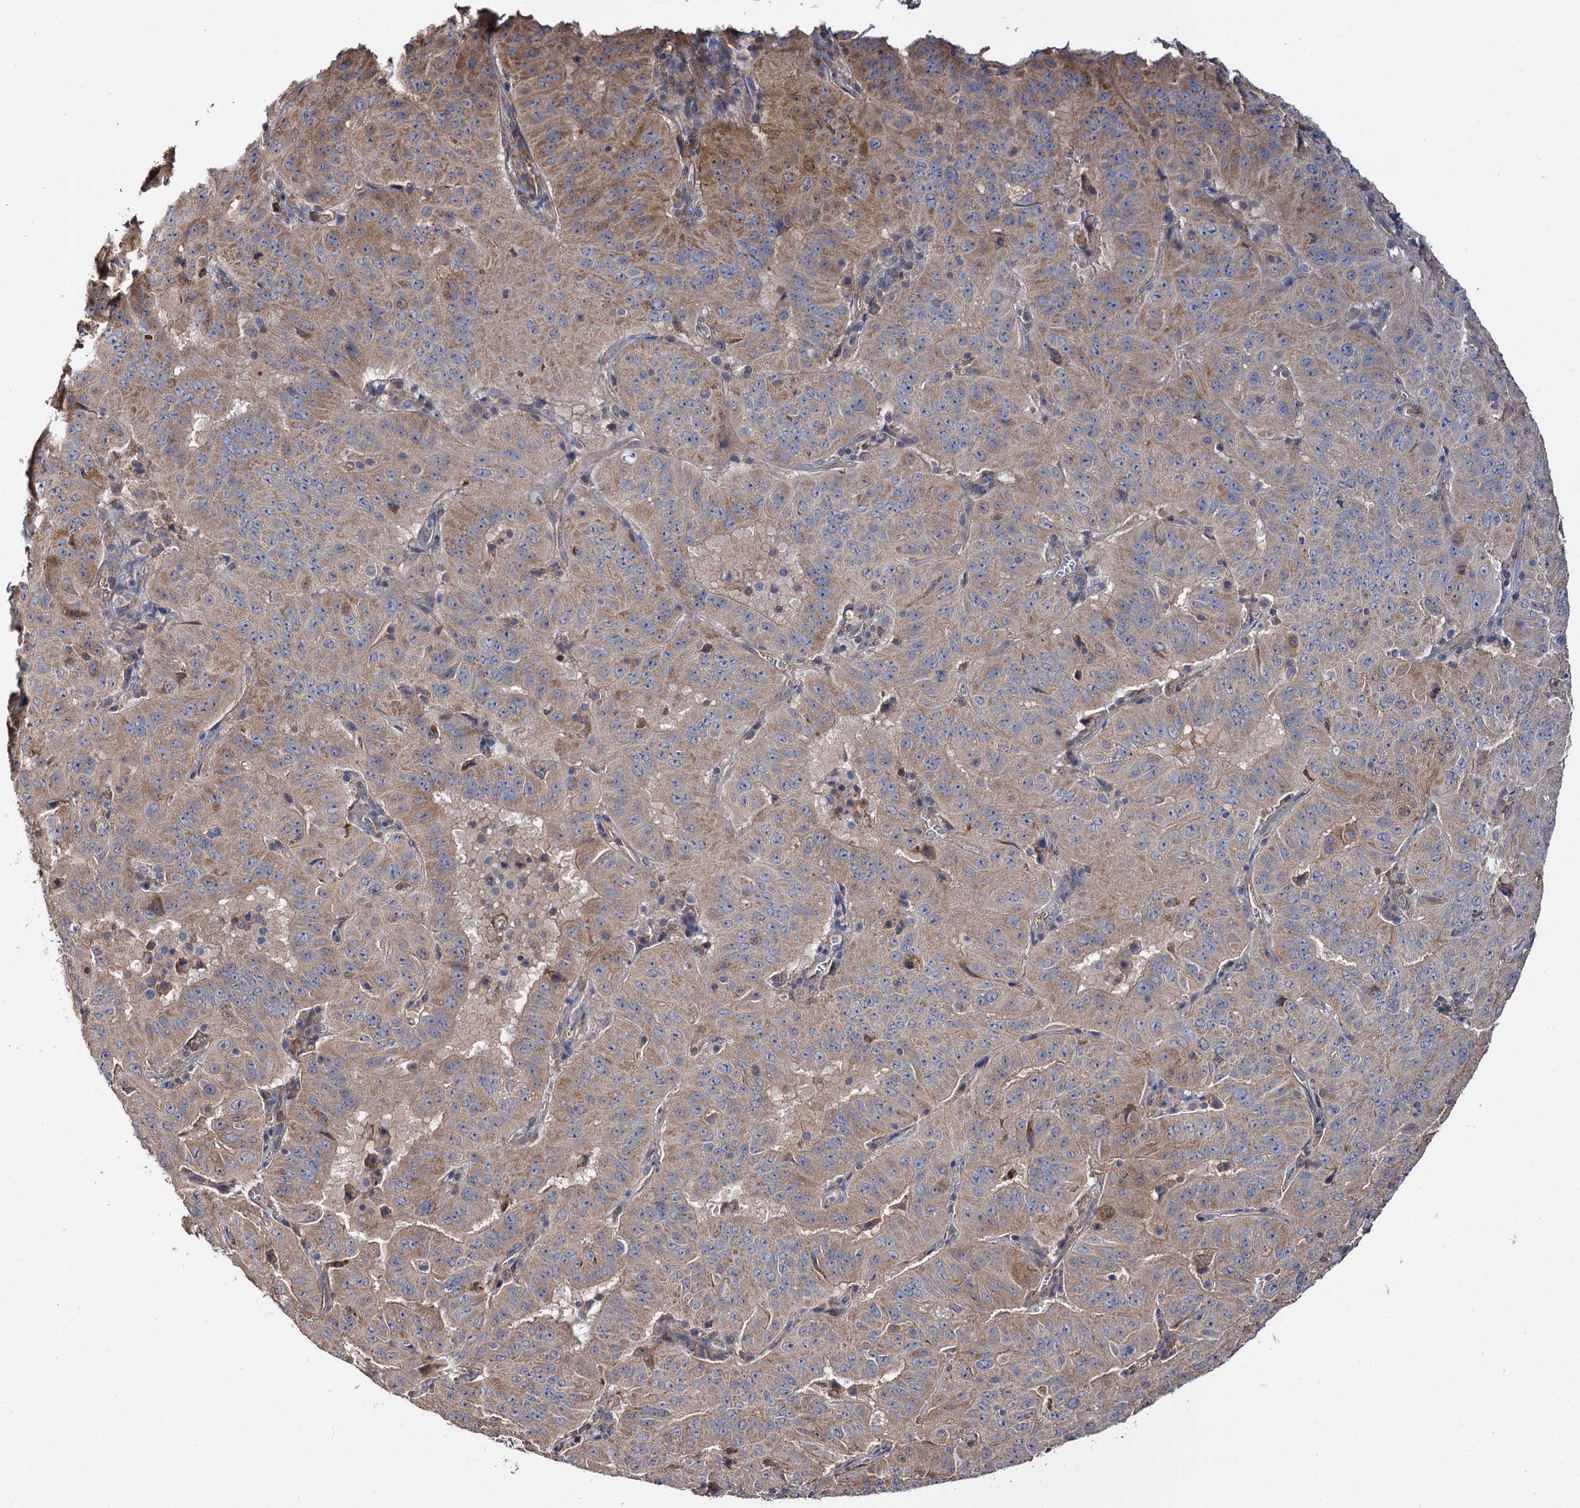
{"staining": {"intensity": "weak", "quantity": ">75%", "location": "cytoplasmic/membranous"}, "tissue": "pancreatic cancer", "cell_type": "Tumor cells", "image_type": "cancer", "snomed": [{"axis": "morphology", "description": "Adenocarcinoma, NOS"}, {"axis": "topography", "description": "Pancreas"}], "caption": "Immunohistochemical staining of human pancreatic adenocarcinoma displays low levels of weak cytoplasmic/membranous protein expression in approximately >75% of tumor cells.", "gene": "IDI1", "patient": {"sex": "male", "age": 63}}